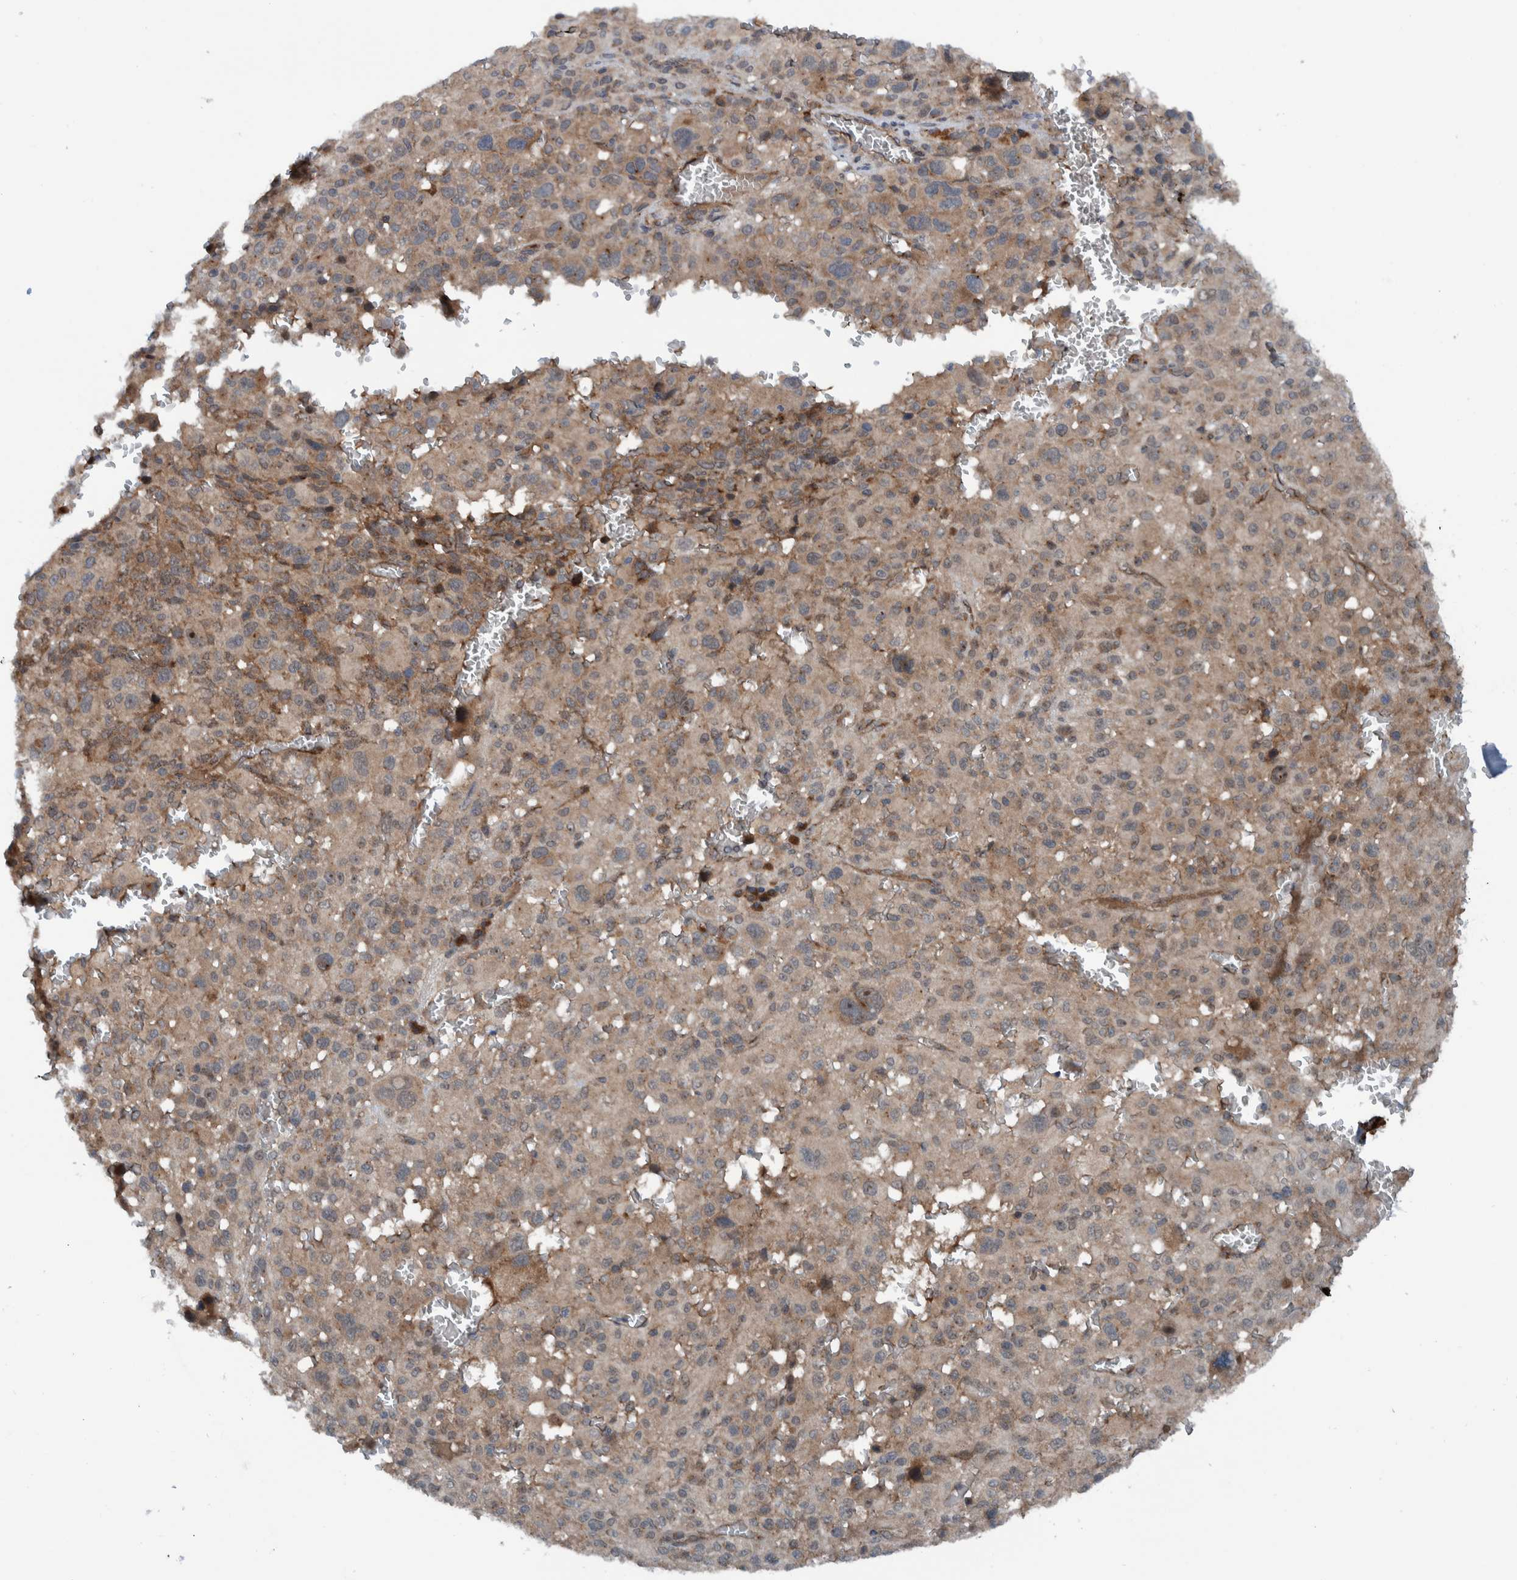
{"staining": {"intensity": "weak", "quantity": ">75%", "location": "cytoplasmic/membranous"}, "tissue": "melanoma", "cell_type": "Tumor cells", "image_type": "cancer", "snomed": [{"axis": "morphology", "description": "Malignant melanoma, Metastatic site"}, {"axis": "topography", "description": "Skin"}], "caption": "Immunohistochemistry (IHC) of malignant melanoma (metastatic site) reveals low levels of weak cytoplasmic/membranous positivity in about >75% of tumor cells.", "gene": "CUEDC1", "patient": {"sex": "female", "age": 74}}